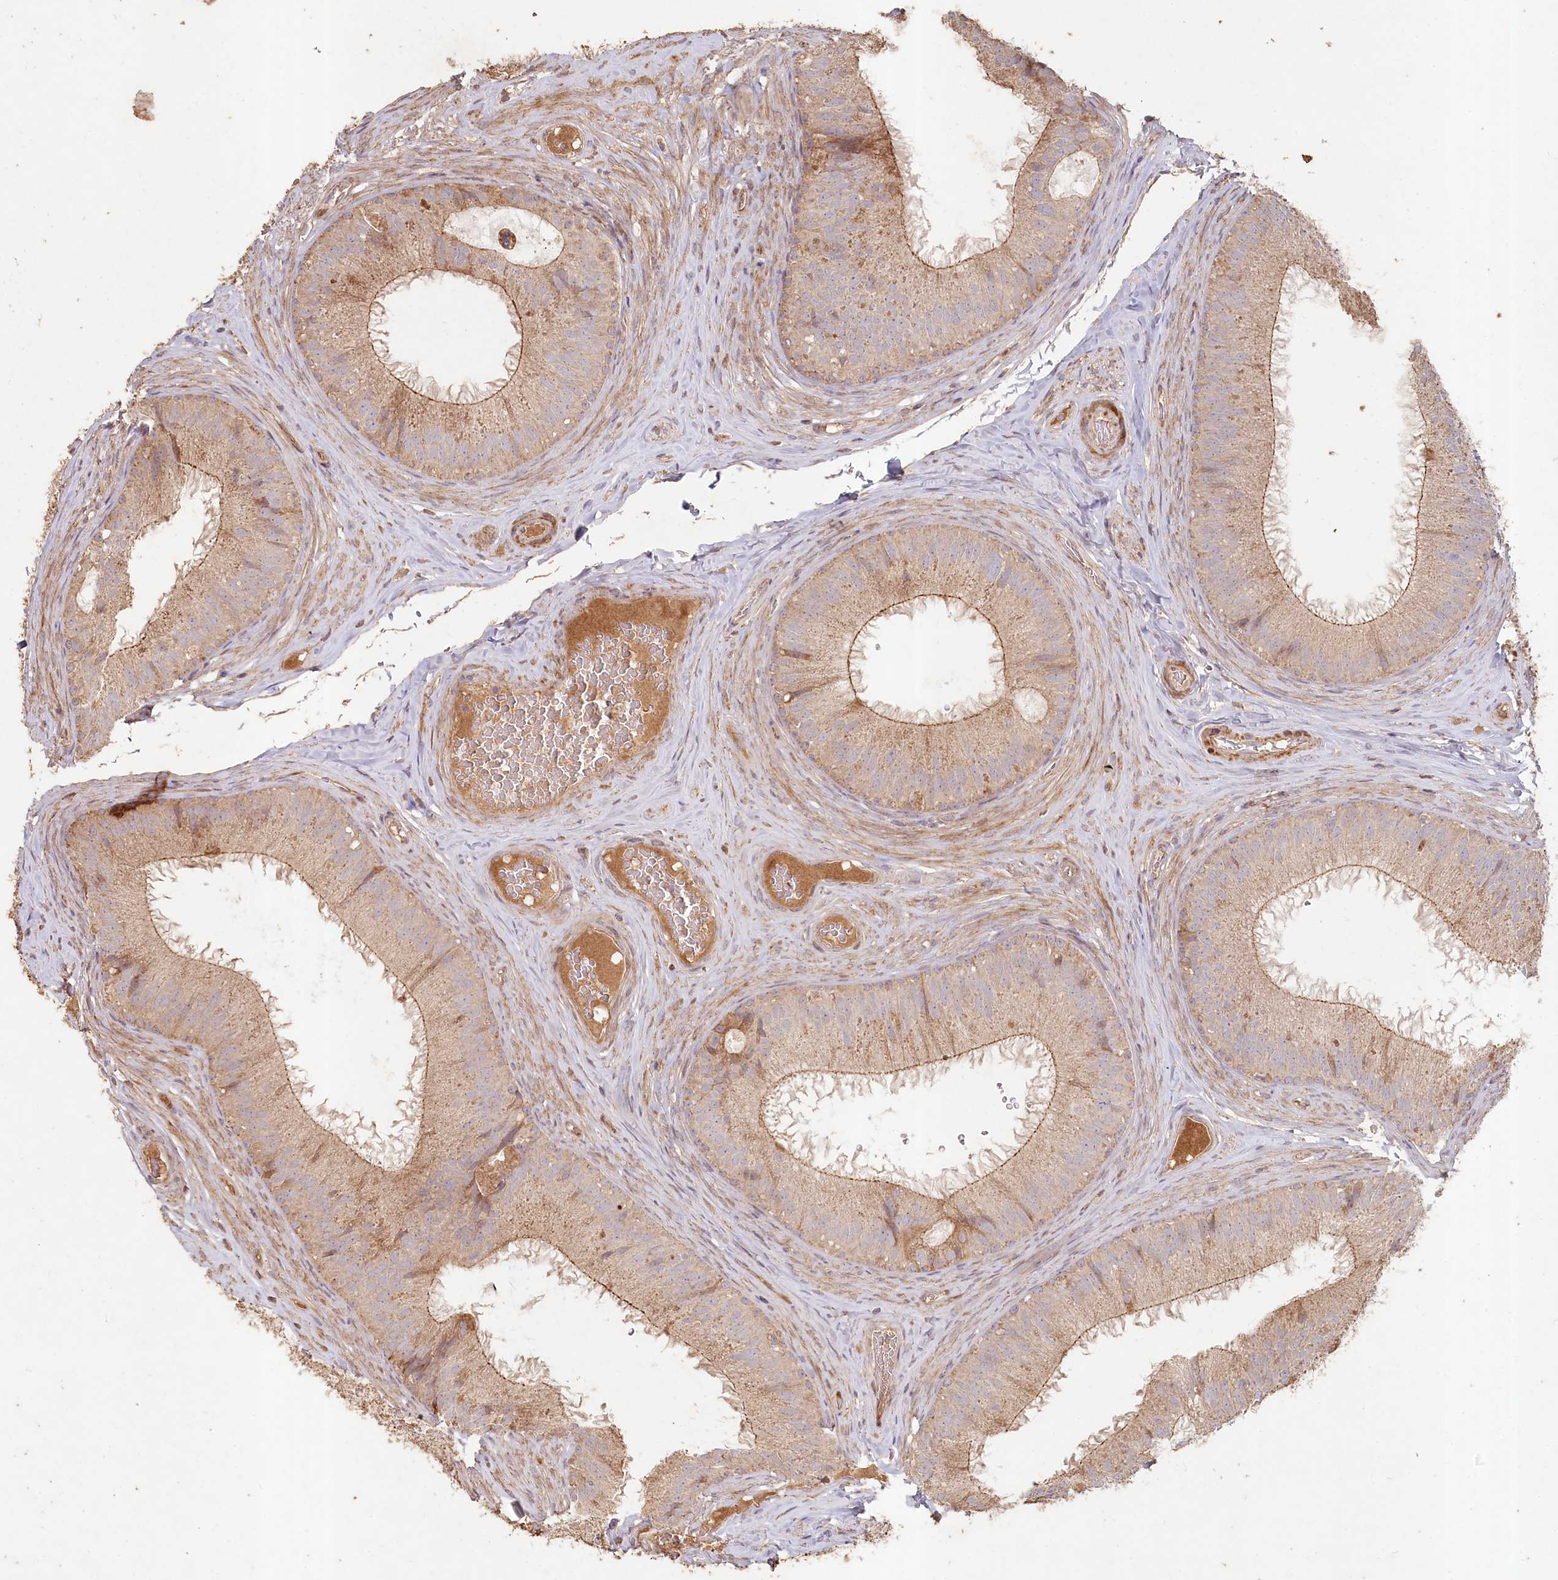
{"staining": {"intensity": "moderate", "quantity": ">75%", "location": "cytoplasmic/membranous"}, "tissue": "epididymis", "cell_type": "Glandular cells", "image_type": "normal", "snomed": [{"axis": "morphology", "description": "Normal tissue, NOS"}, {"axis": "topography", "description": "Epididymis"}], "caption": "Human epididymis stained with a brown dye reveals moderate cytoplasmic/membranous positive expression in approximately >75% of glandular cells.", "gene": "HAL", "patient": {"sex": "male", "age": 34}}